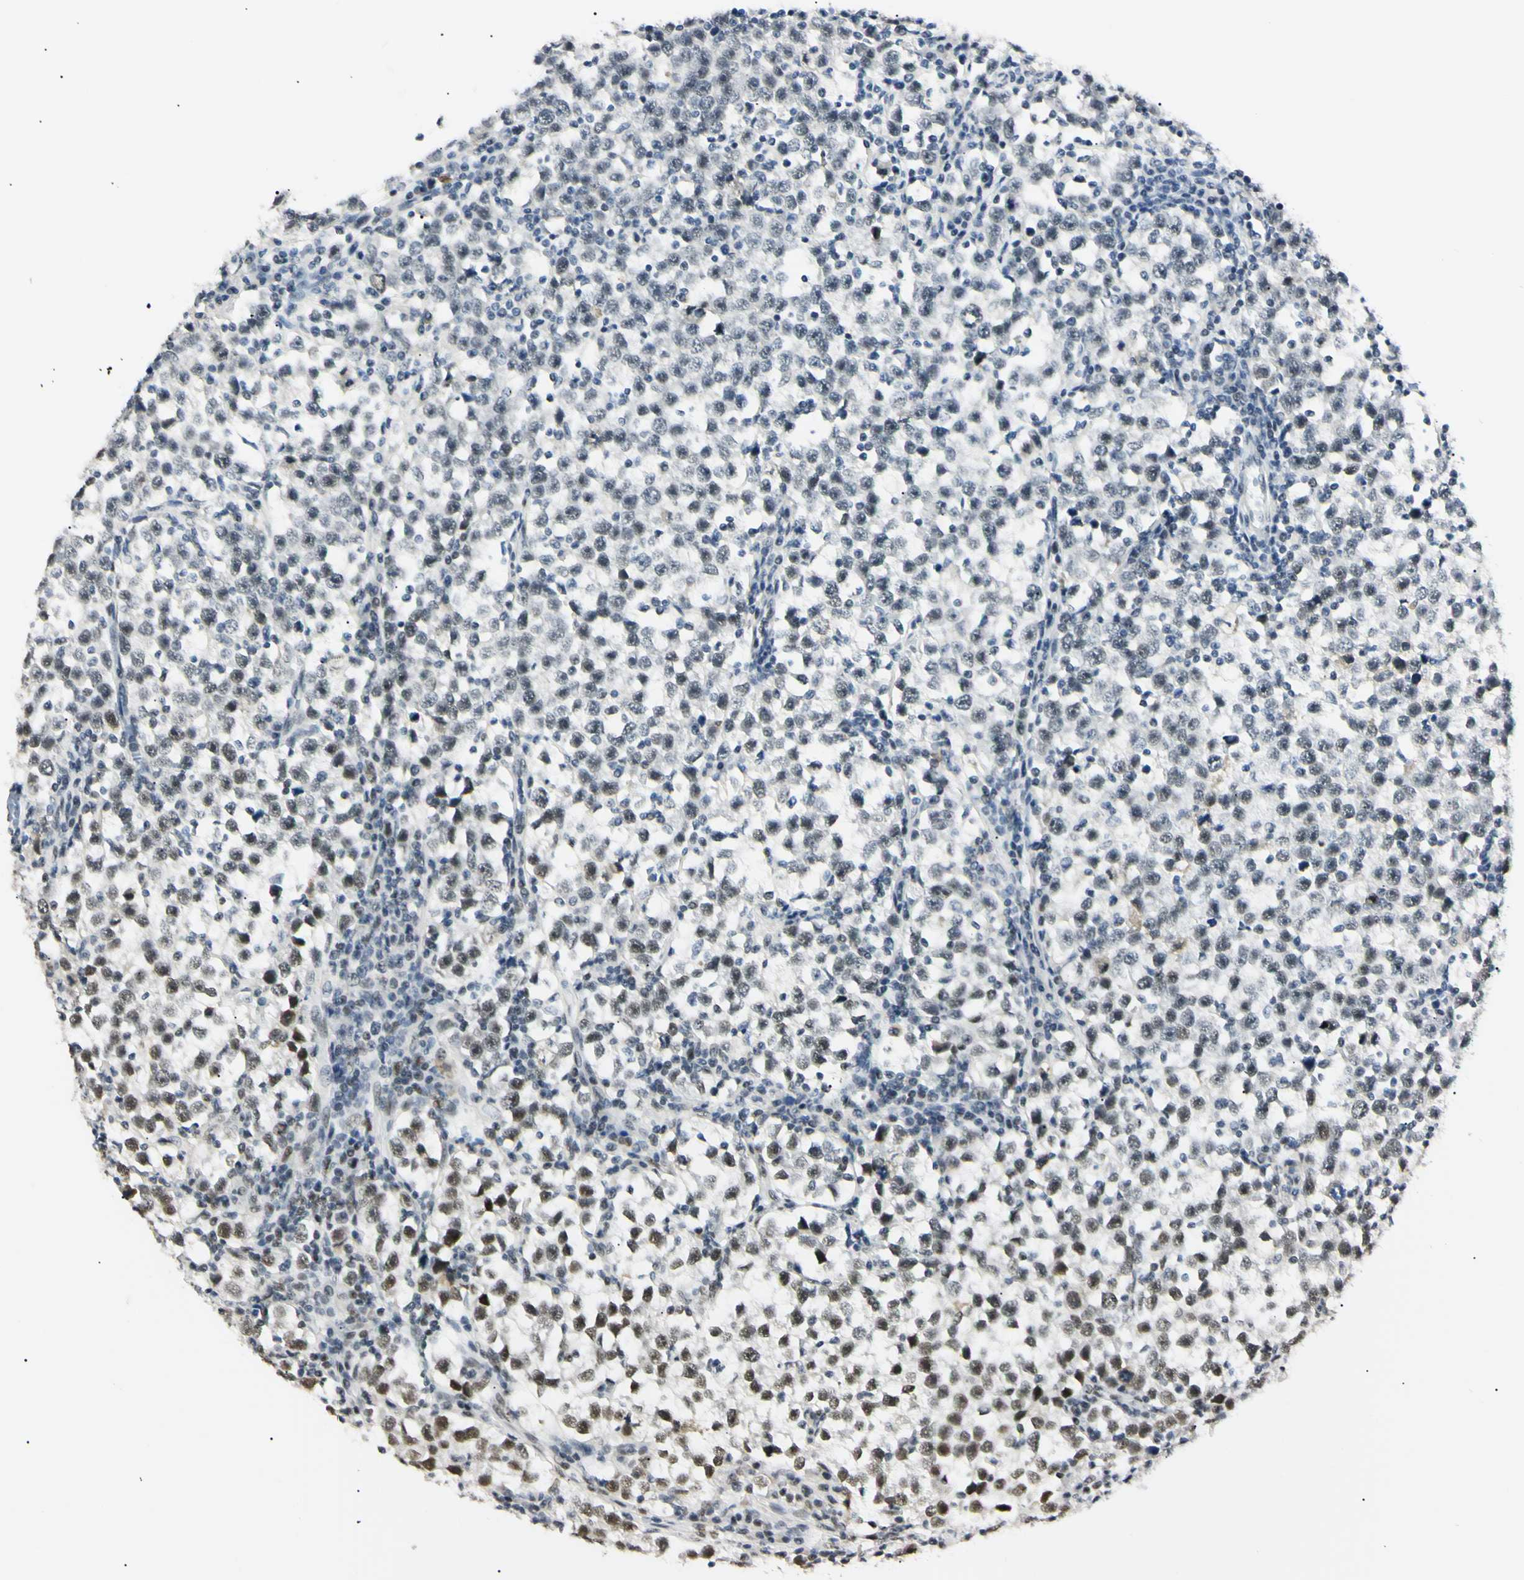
{"staining": {"intensity": "moderate", "quantity": "<25%", "location": "nuclear"}, "tissue": "testis cancer", "cell_type": "Tumor cells", "image_type": "cancer", "snomed": [{"axis": "morphology", "description": "Seminoma, NOS"}, {"axis": "topography", "description": "Testis"}], "caption": "Immunohistochemistry (IHC) (DAB (3,3'-diaminobenzidine)) staining of human testis cancer reveals moderate nuclear protein positivity in approximately <25% of tumor cells. (Brightfield microscopy of DAB IHC at high magnification).", "gene": "ZNF134", "patient": {"sex": "male", "age": 43}}